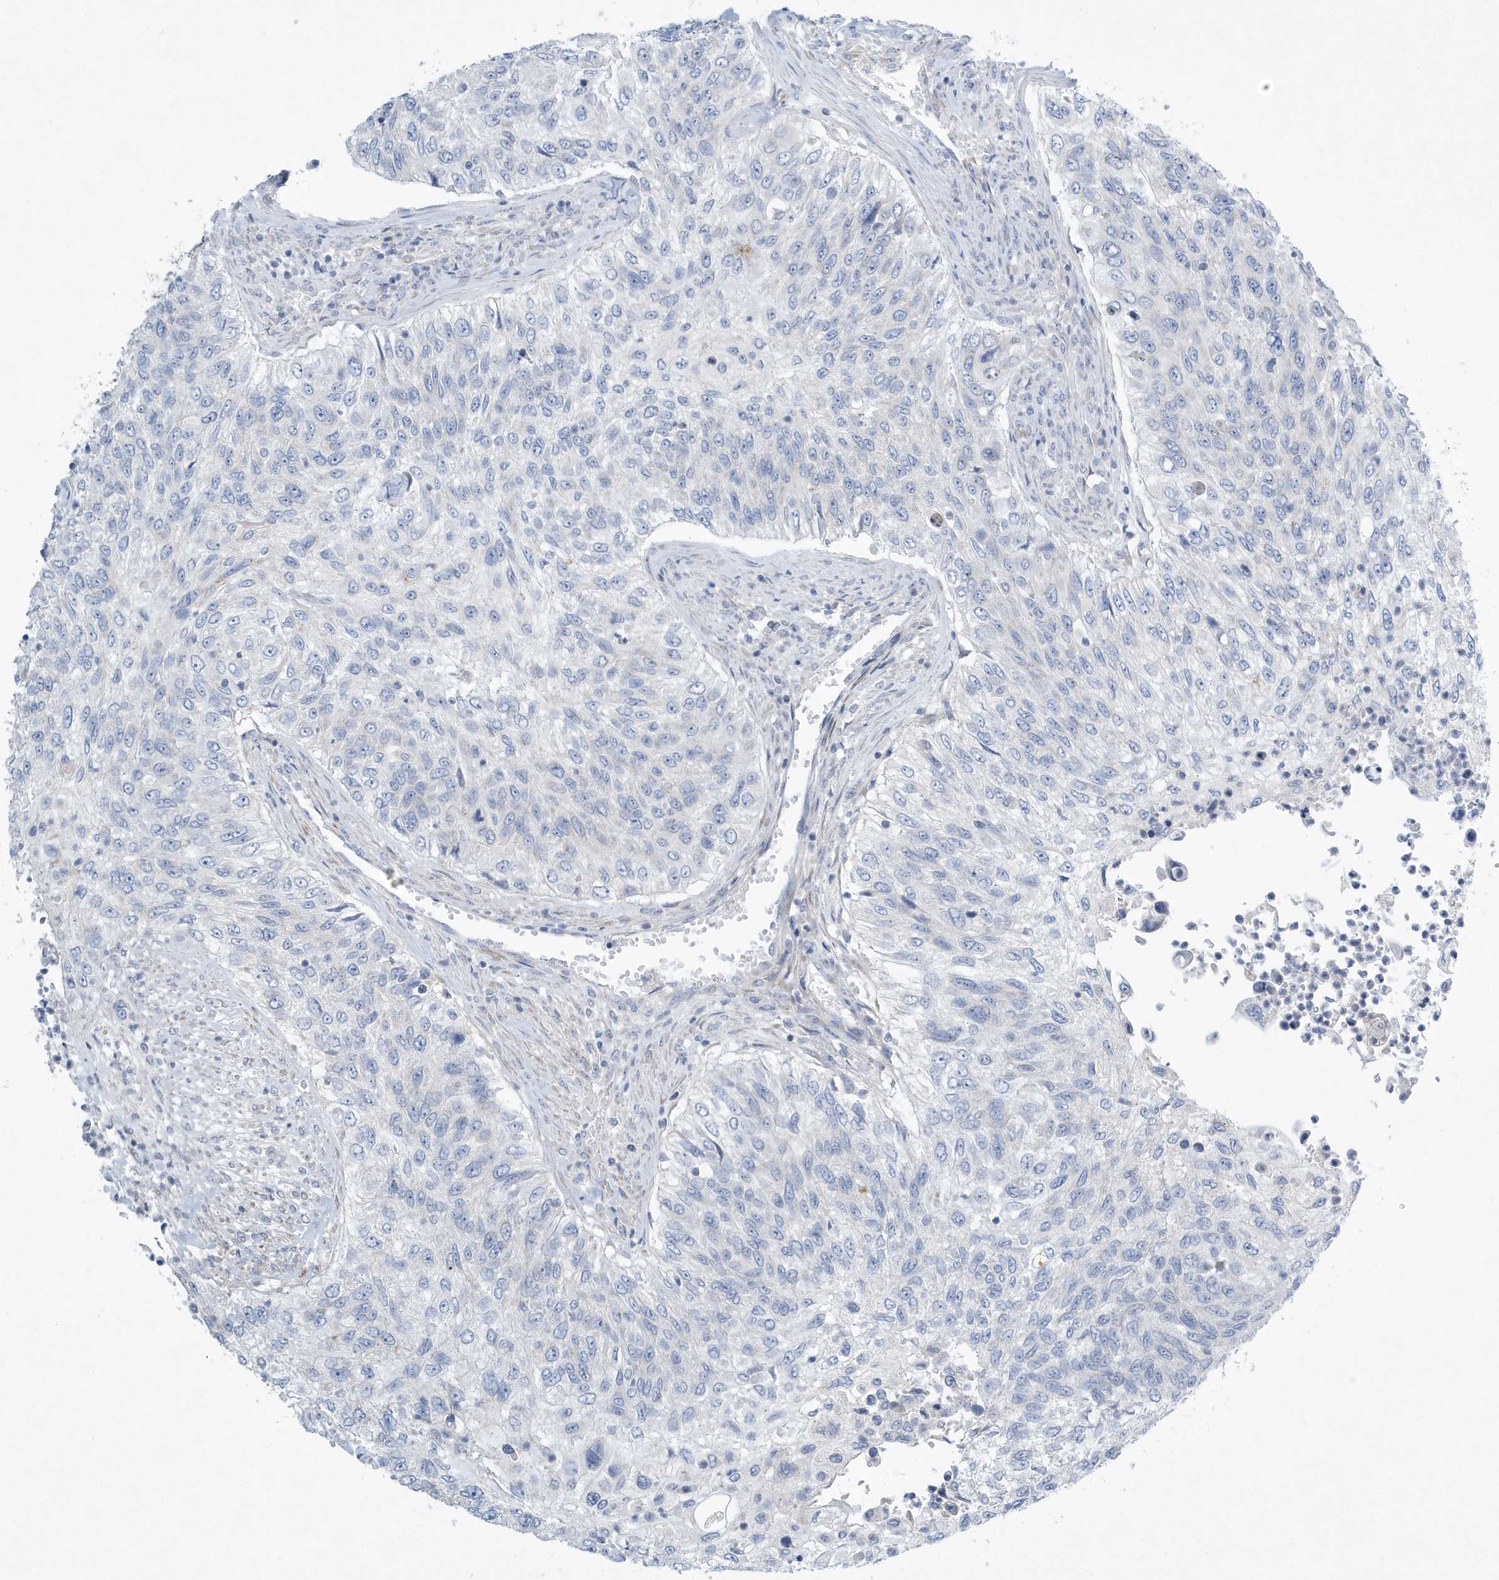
{"staining": {"intensity": "negative", "quantity": "none", "location": "none"}, "tissue": "urothelial cancer", "cell_type": "Tumor cells", "image_type": "cancer", "snomed": [{"axis": "morphology", "description": "Urothelial carcinoma, High grade"}, {"axis": "topography", "description": "Urinary bladder"}], "caption": "High power microscopy micrograph of an immunohistochemistry photomicrograph of urothelial carcinoma (high-grade), revealing no significant staining in tumor cells.", "gene": "SPATA18", "patient": {"sex": "female", "age": 60}}